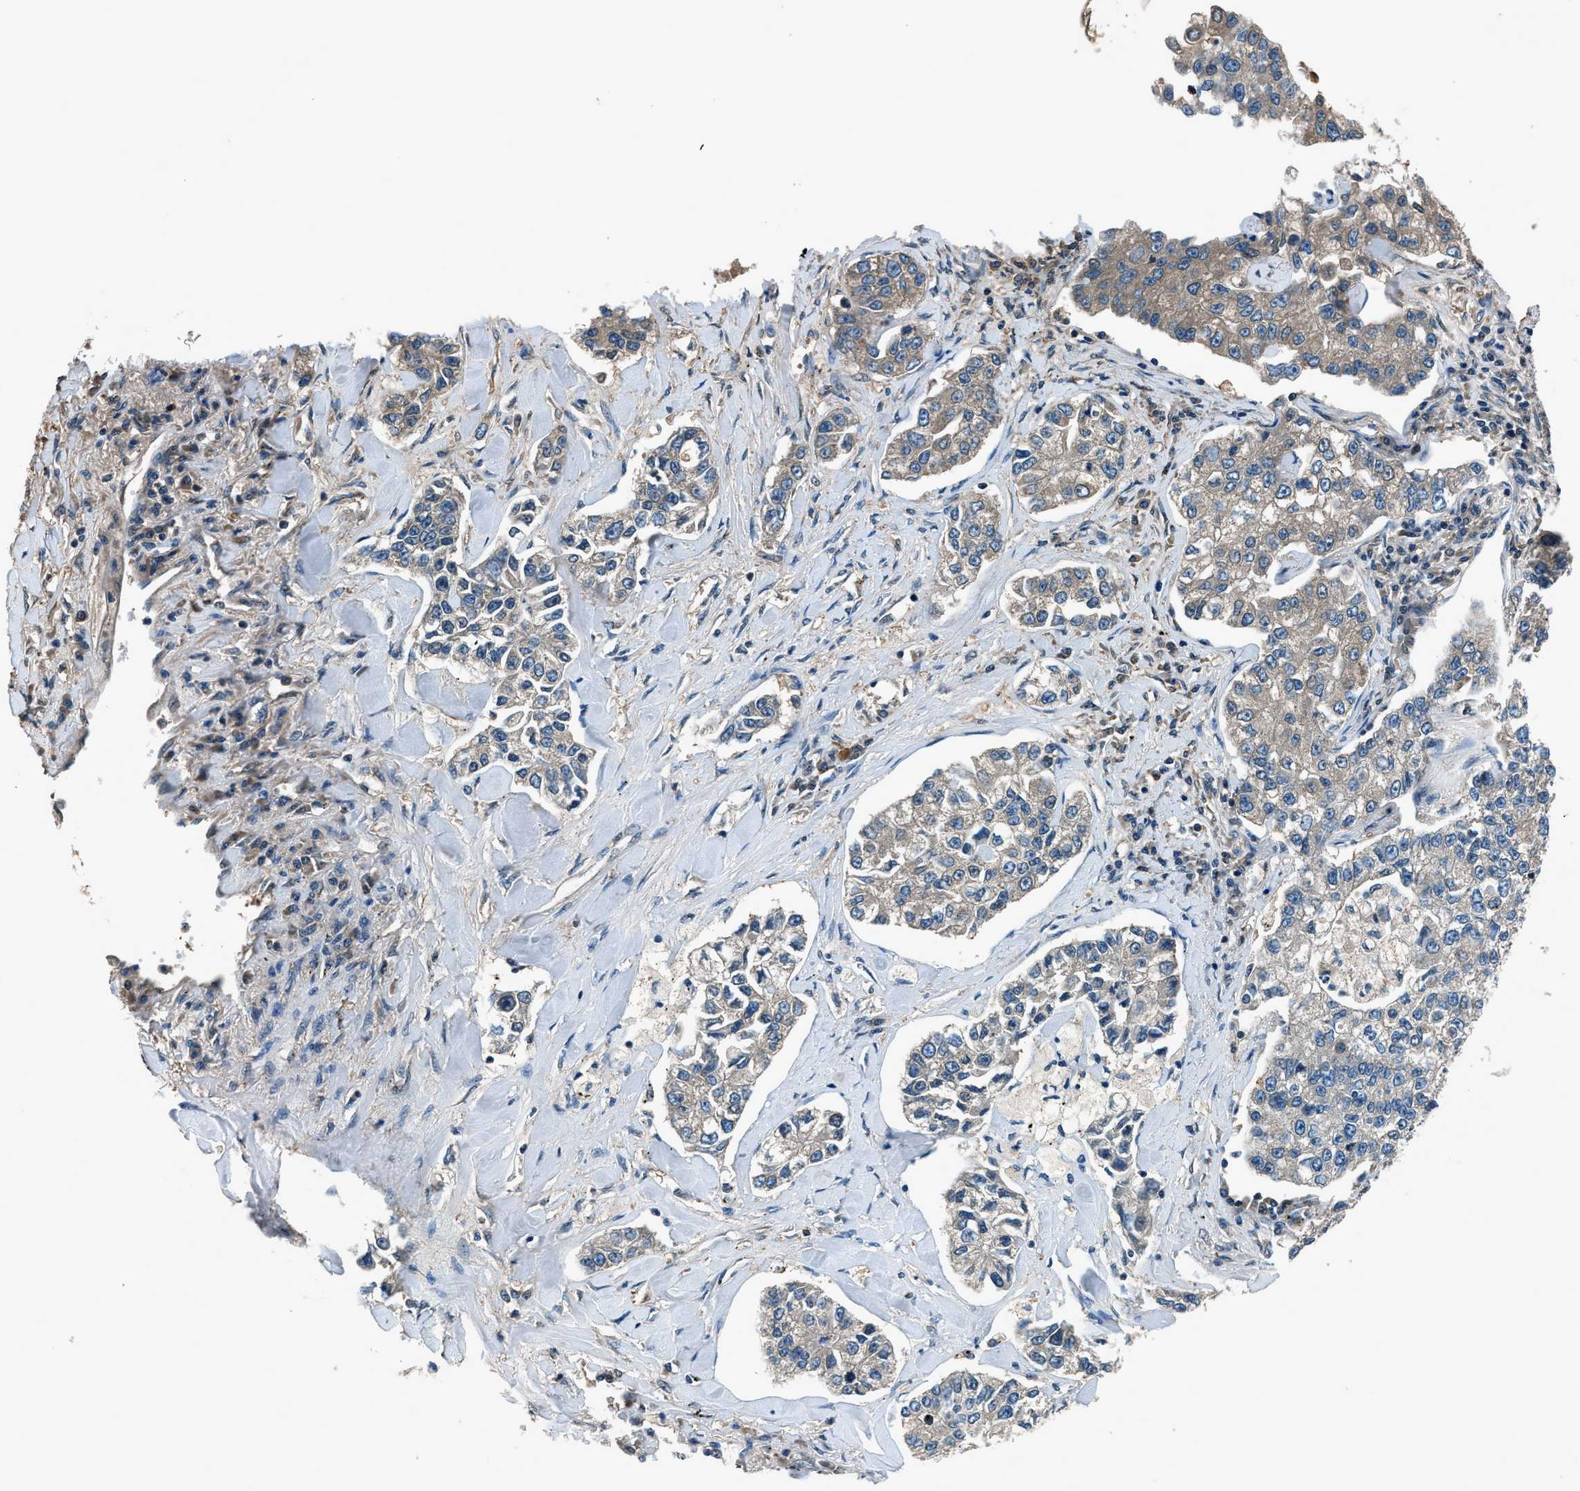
{"staining": {"intensity": "weak", "quantity": "<25%", "location": "cytoplasmic/membranous"}, "tissue": "lung cancer", "cell_type": "Tumor cells", "image_type": "cancer", "snomed": [{"axis": "morphology", "description": "Adenocarcinoma, NOS"}, {"axis": "topography", "description": "Lung"}], "caption": "Immunohistochemical staining of adenocarcinoma (lung) demonstrates no significant expression in tumor cells.", "gene": "ARFGAP2", "patient": {"sex": "male", "age": 49}}